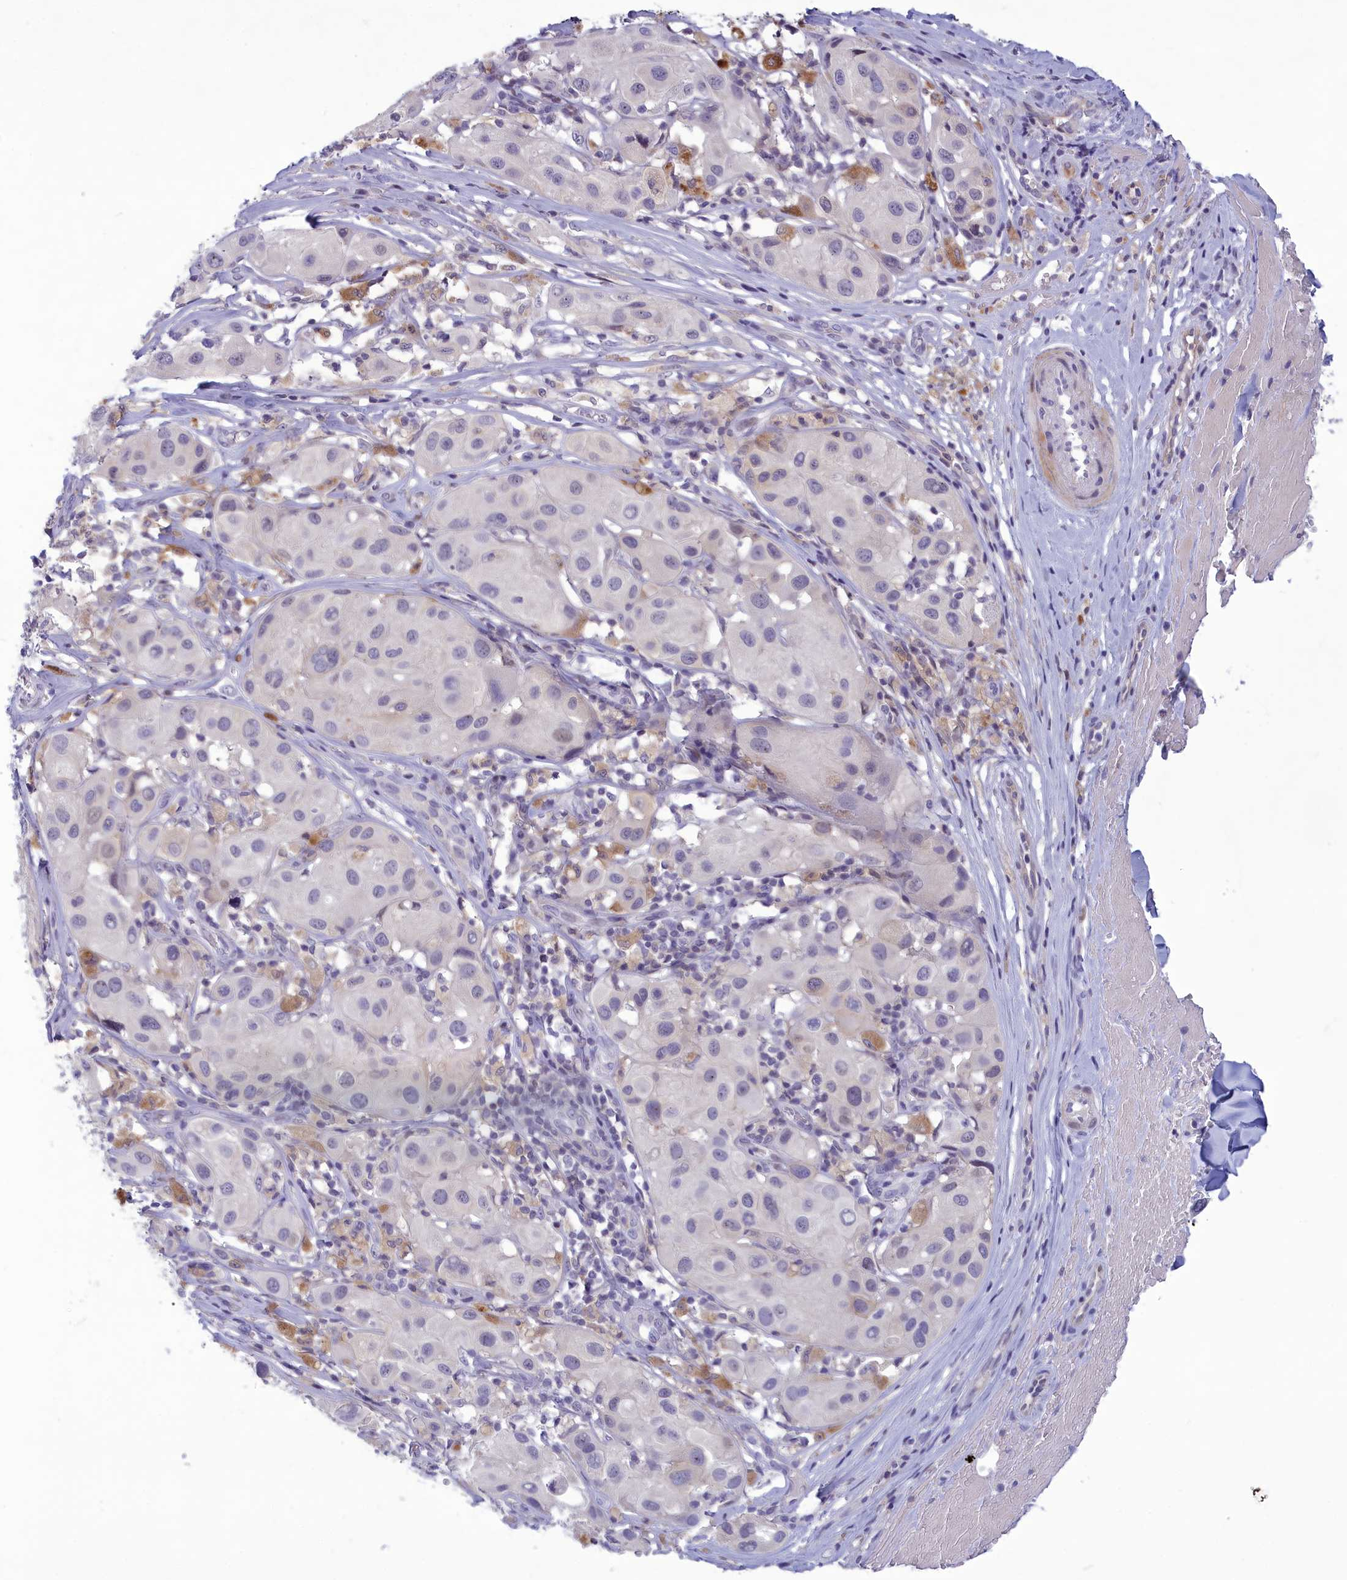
{"staining": {"intensity": "negative", "quantity": "none", "location": "none"}, "tissue": "melanoma", "cell_type": "Tumor cells", "image_type": "cancer", "snomed": [{"axis": "morphology", "description": "Malignant melanoma, Metastatic site"}, {"axis": "topography", "description": "Skin"}], "caption": "Immunohistochemical staining of human malignant melanoma (metastatic site) shows no significant expression in tumor cells. The staining is performed using DAB brown chromogen with nuclei counter-stained in using hematoxylin.", "gene": "CORO2A", "patient": {"sex": "male", "age": 41}}